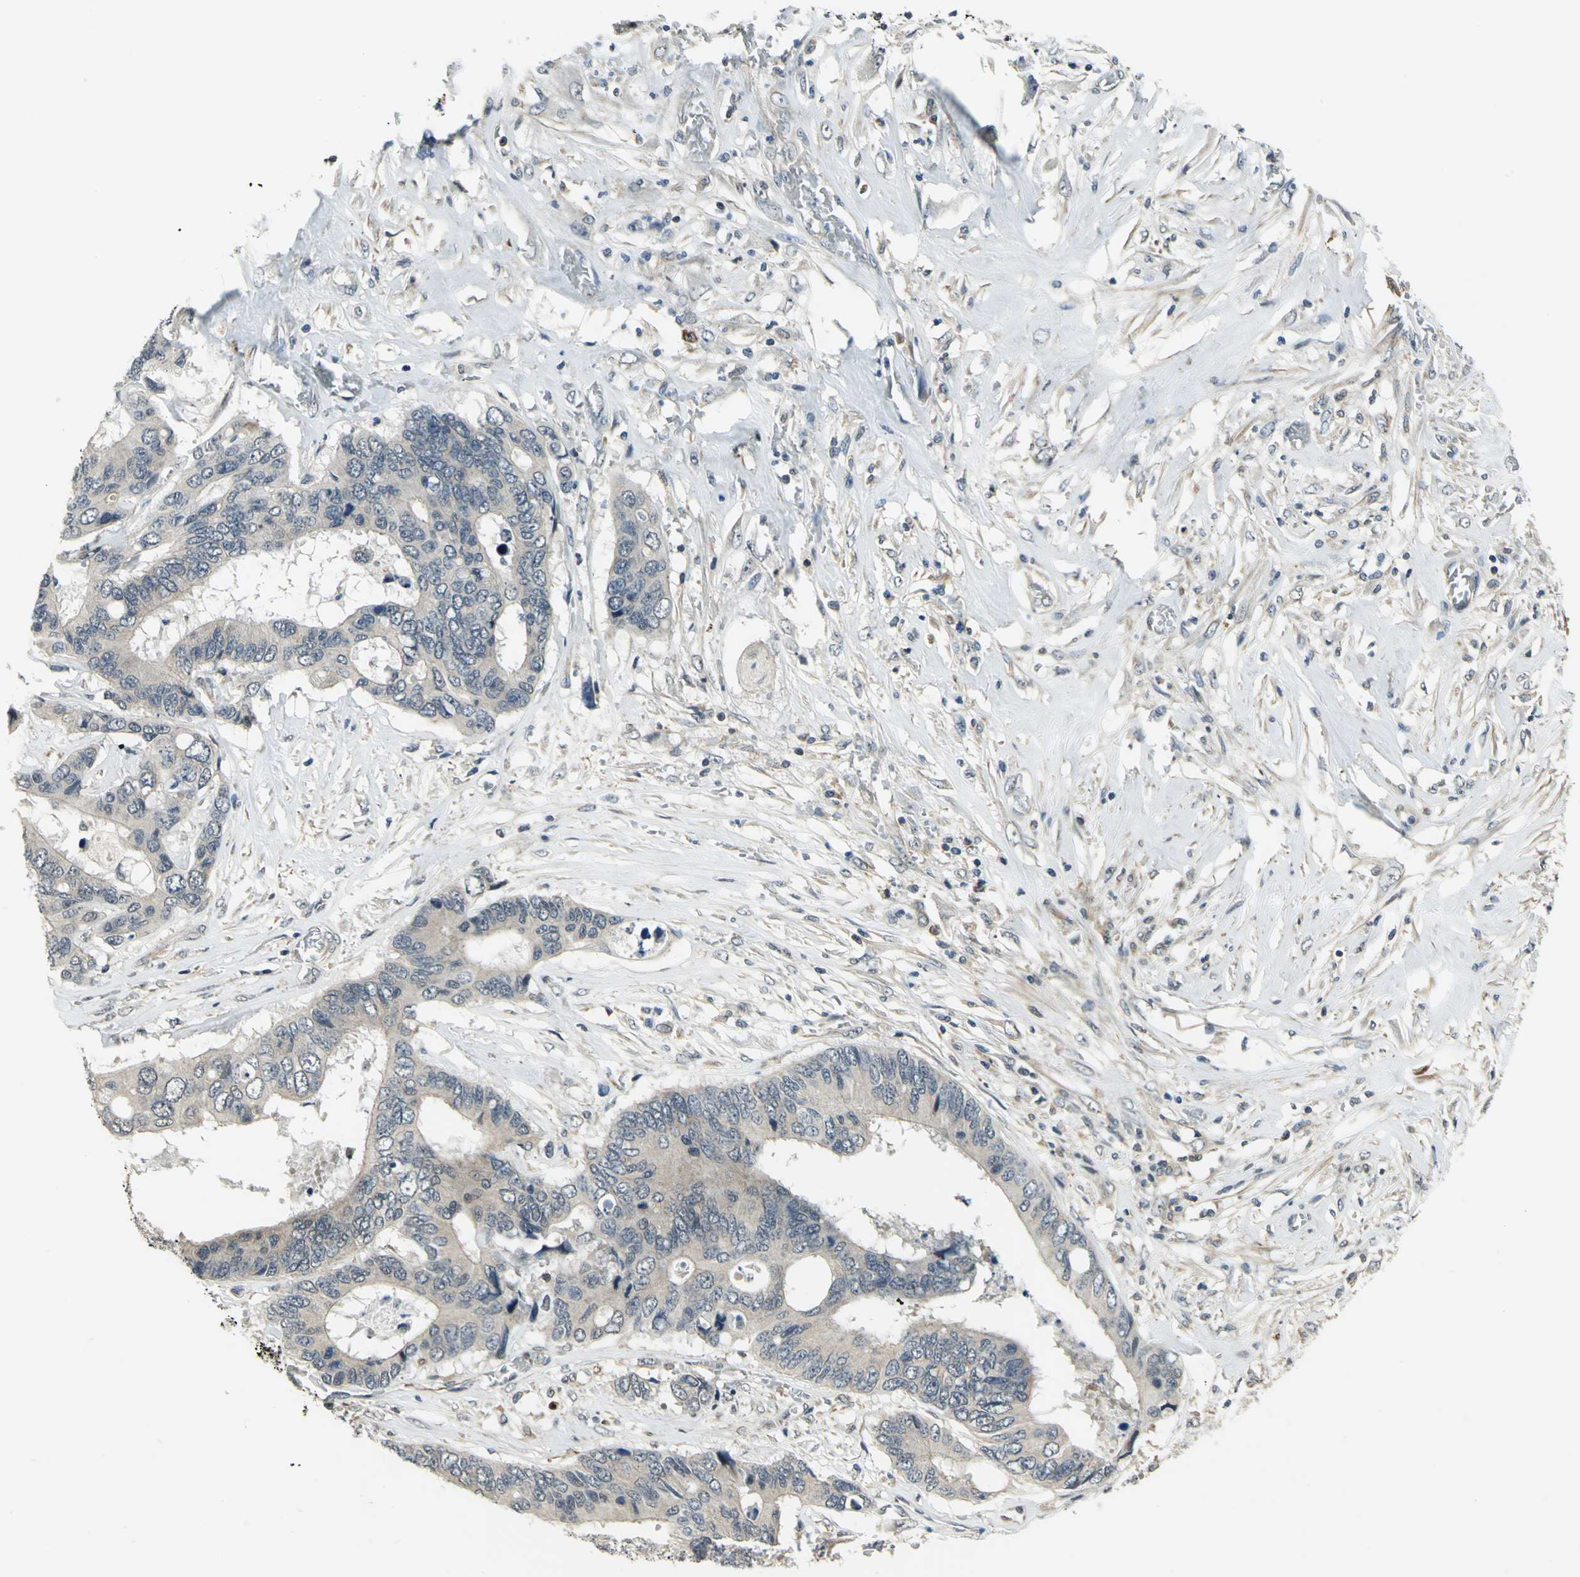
{"staining": {"intensity": "weak", "quantity": "<25%", "location": "cytoplasmic/membranous"}, "tissue": "colorectal cancer", "cell_type": "Tumor cells", "image_type": "cancer", "snomed": [{"axis": "morphology", "description": "Adenocarcinoma, NOS"}, {"axis": "topography", "description": "Rectum"}], "caption": "There is no significant positivity in tumor cells of colorectal cancer.", "gene": "PLAGL2", "patient": {"sex": "male", "age": 55}}